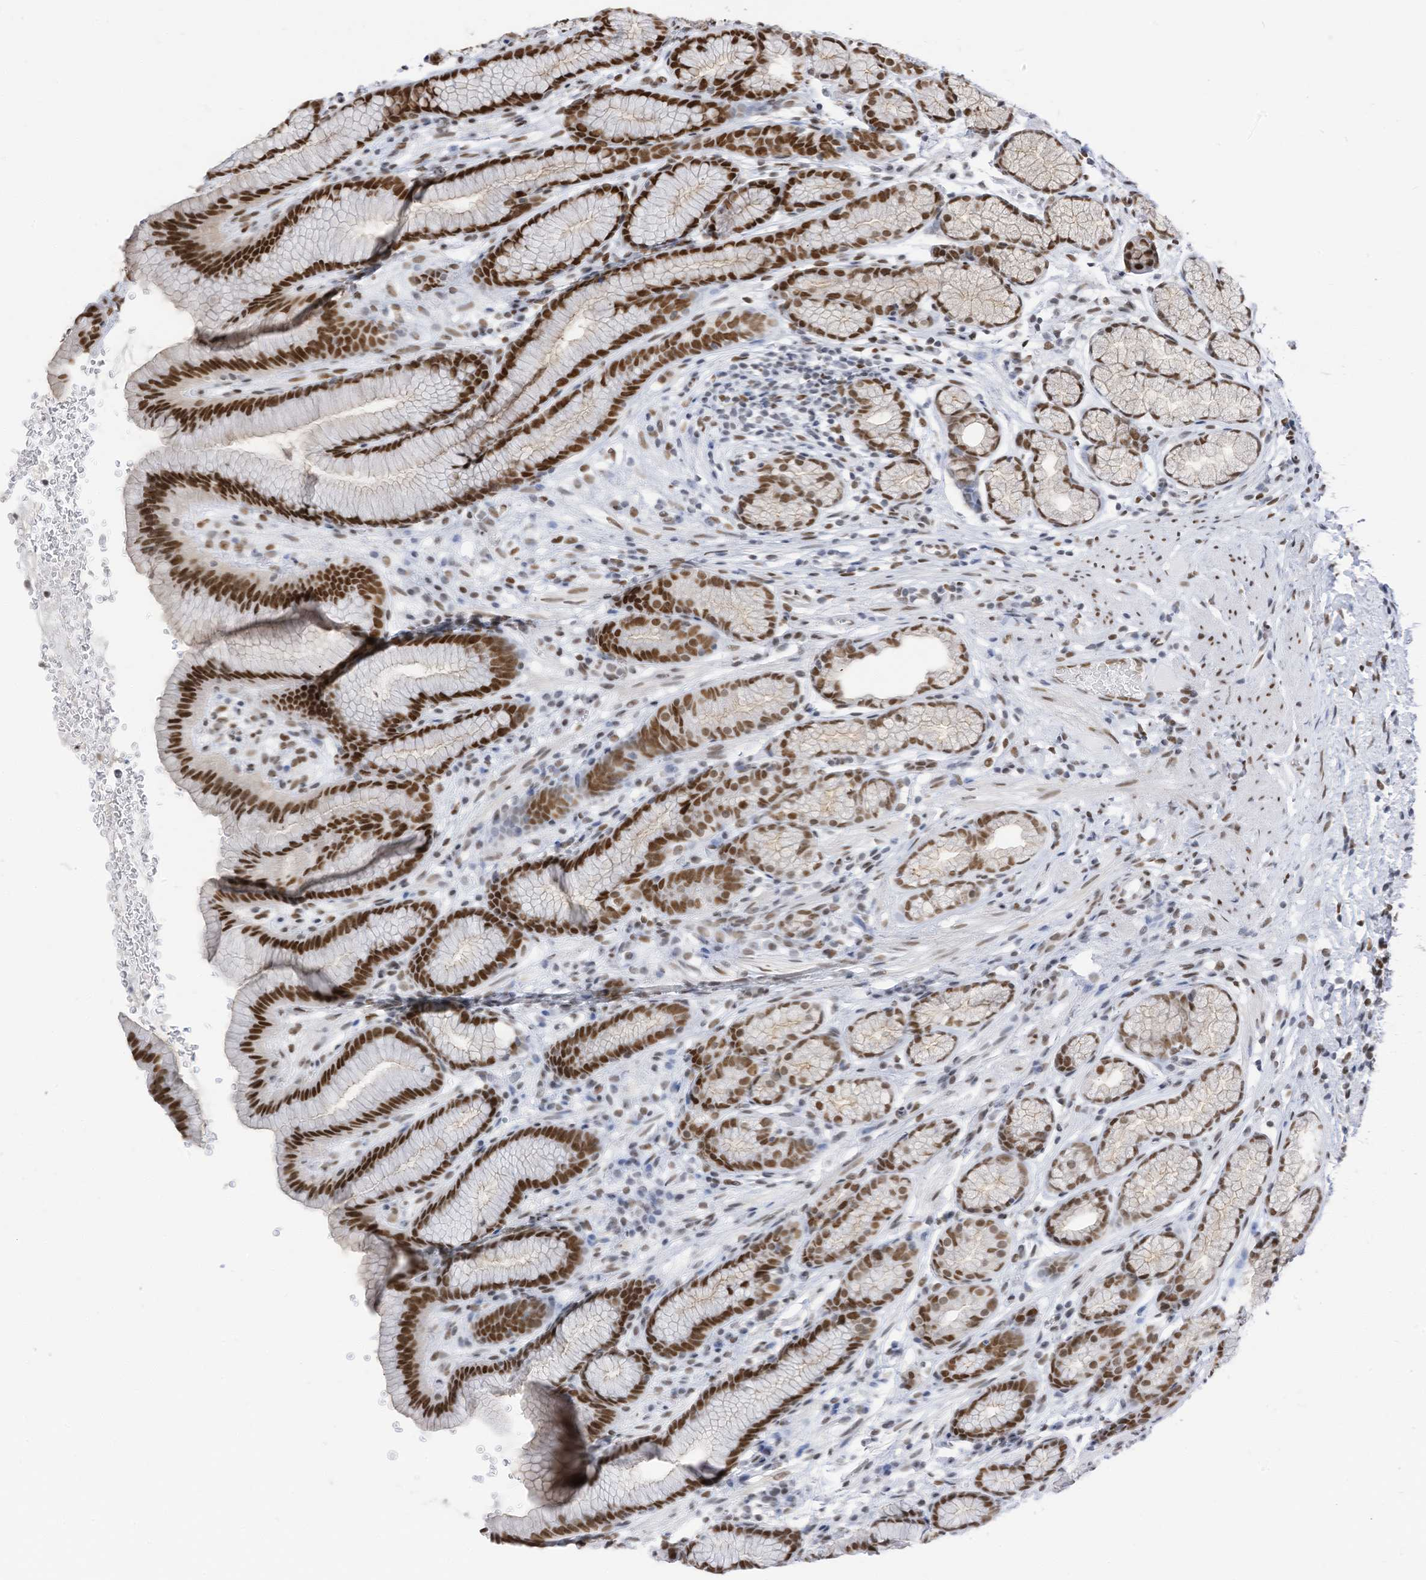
{"staining": {"intensity": "strong", "quantity": "25%-75%", "location": "nuclear"}, "tissue": "stomach", "cell_type": "Glandular cells", "image_type": "normal", "snomed": [{"axis": "morphology", "description": "Normal tissue, NOS"}, {"axis": "topography", "description": "Stomach"}], "caption": "Unremarkable stomach was stained to show a protein in brown. There is high levels of strong nuclear positivity in approximately 25%-75% of glandular cells.", "gene": "KHSRP", "patient": {"sex": "male", "age": 42}}